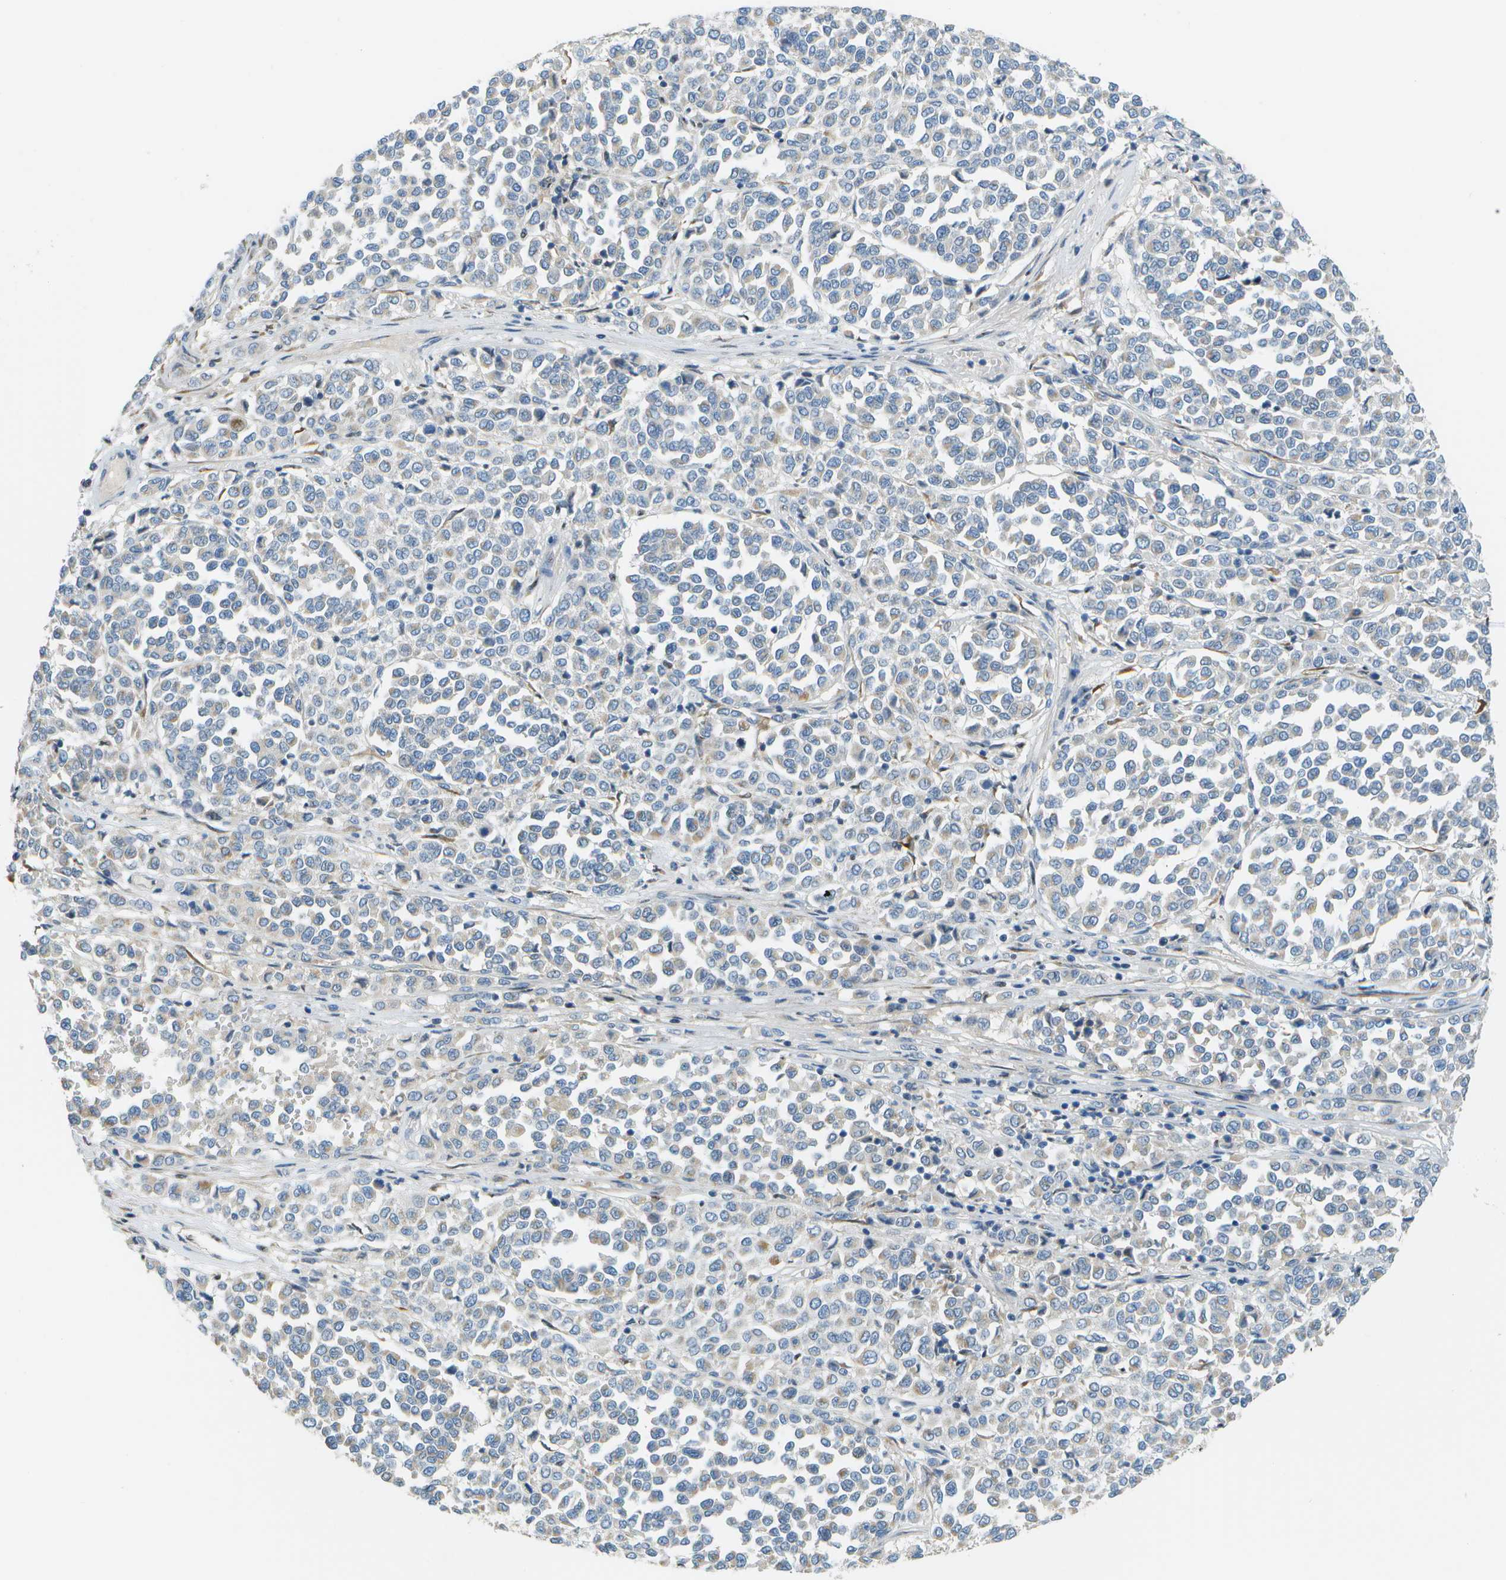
{"staining": {"intensity": "negative", "quantity": "none", "location": "none"}, "tissue": "melanoma", "cell_type": "Tumor cells", "image_type": "cancer", "snomed": [{"axis": "morphology", "description": "Malignant melanoma, Metastatic site"}, {"axis": "topography", "description": "Pancreas"}], "caption": "There is no significant staining in tumor cells of melanoma. (Immunohistochemistry, brightfield microscopy, high magnification).", "gene": "PTGIS", "patient": {"sex": "female", "age": 30}}